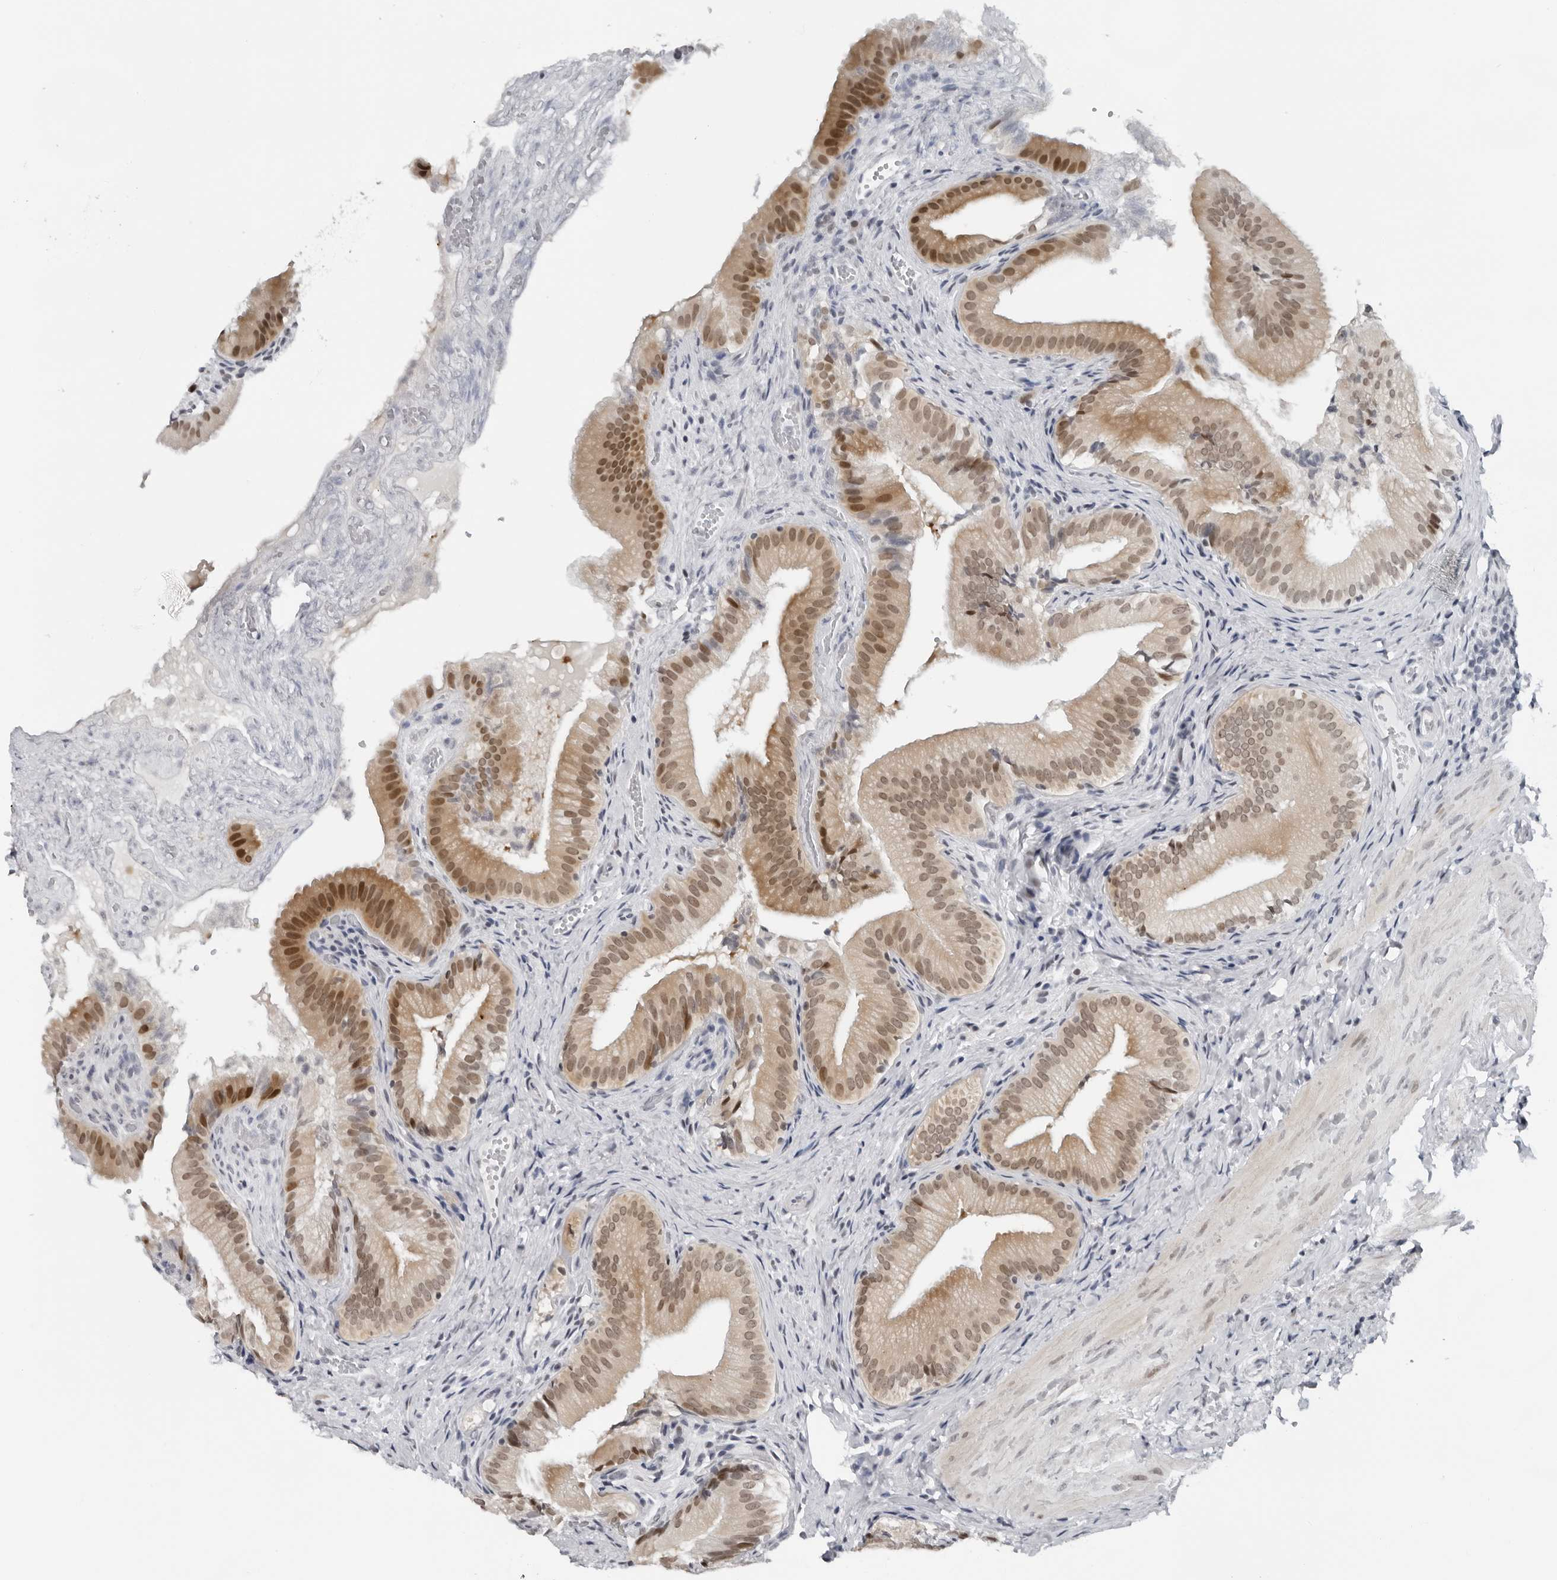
{"staining": {"intensity": "moderate", "quantity": ">75%", "location": "nuclear"}, "tissue": "gallbladder", "cell_type": "Glandular cells", "image_type": "normal", "snomed": [{"axis": "morphology", "description": "Normal tissue, NOS"}, {"axis": "topography", "description": "Gallbladder"}], "caption": "High-power microscopy captured an immunohistochemistry histopathology image of unremarkable gallbladder, revealing moderate nuclear expression in approximately >75% of glandular cells.", "gene": "PPP1R42", "patient": {"sex": "female", "age": 30}}